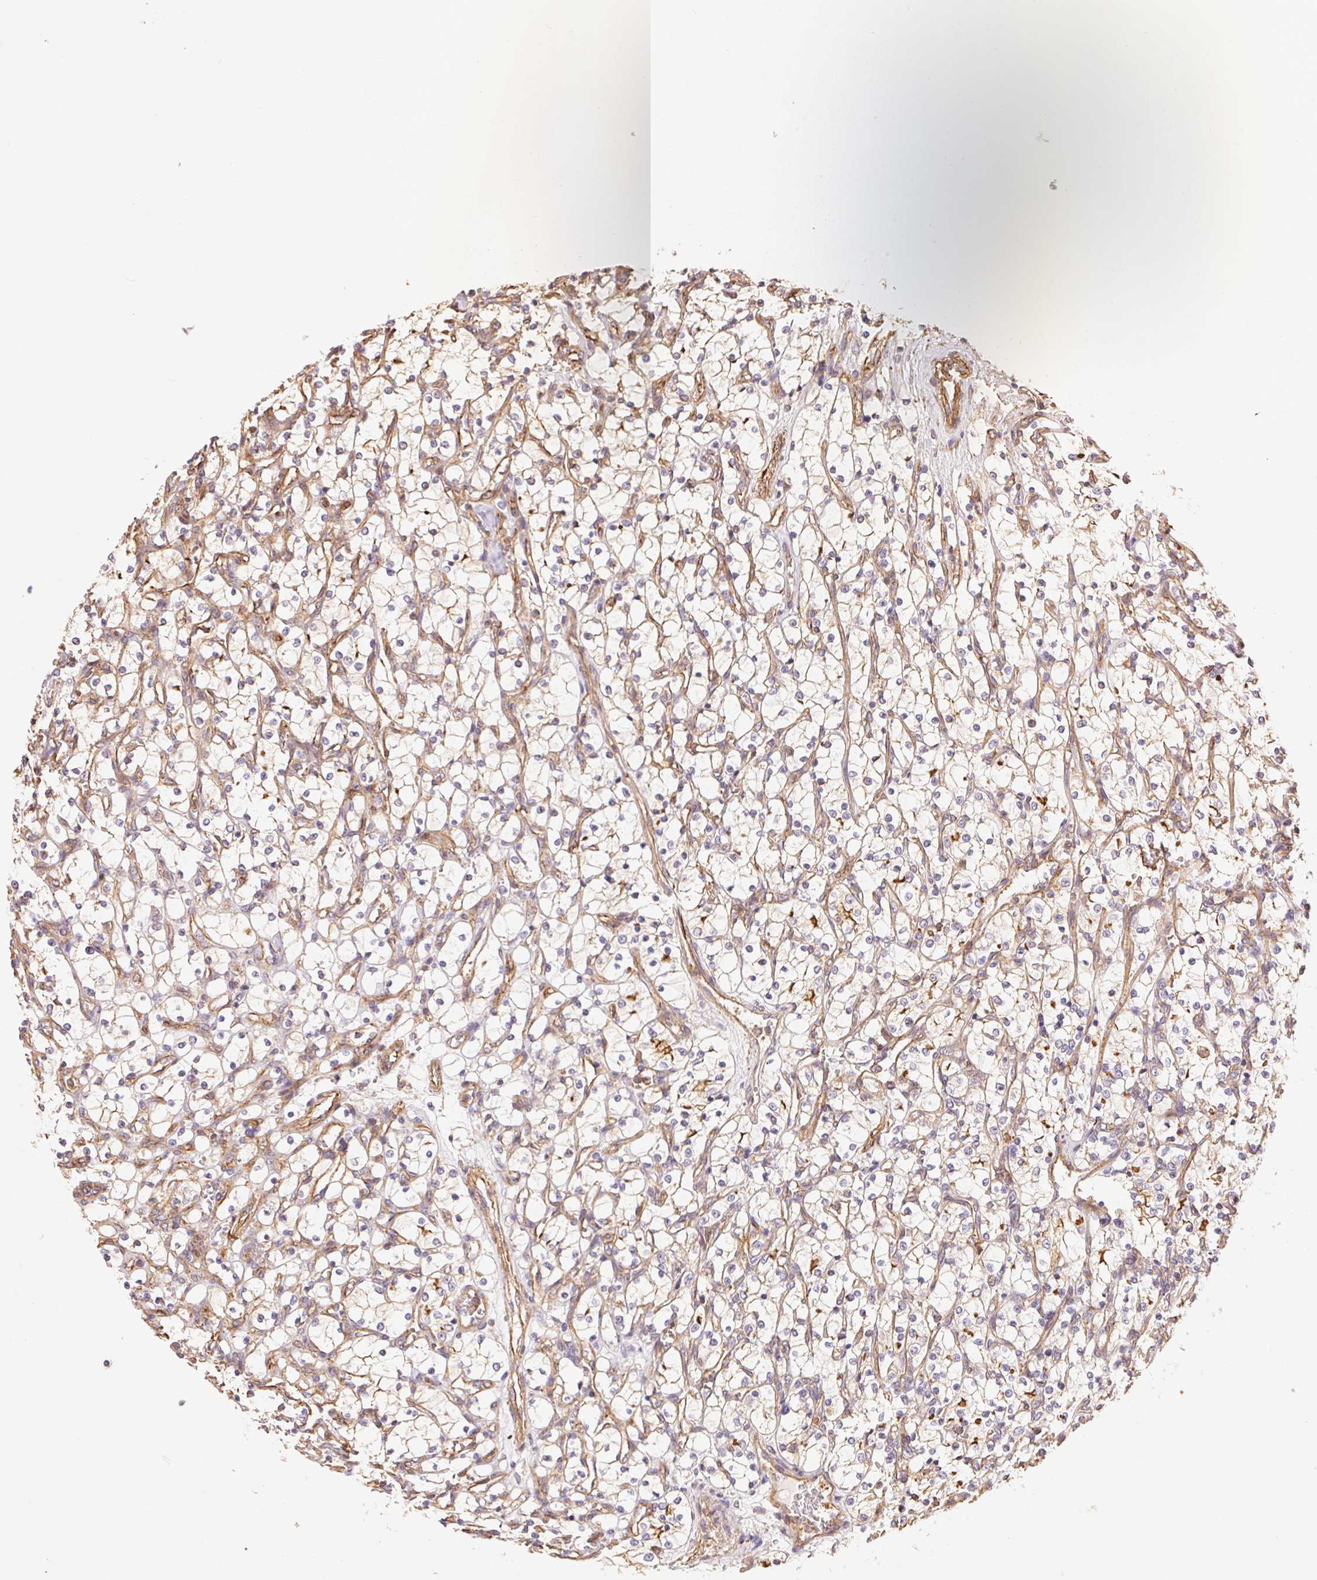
{"staining": {"intensity": "negative", "quantity": "none", "location": "none"}, "tissue": "renal cancer", "cell_type": "Tumor cells", "image_type": "cancer", "snomed": [{"axis": "morphology", "description": "Adenocarcinoma, NOS"}, {"axis": "topography", "description": "Kidney"}], "caption": "Tumor cells show no significant expression in renal cancer (adenocarcinoma).", "gene": "FRAS1", "patient": {"sex": "female", "age": 69}}